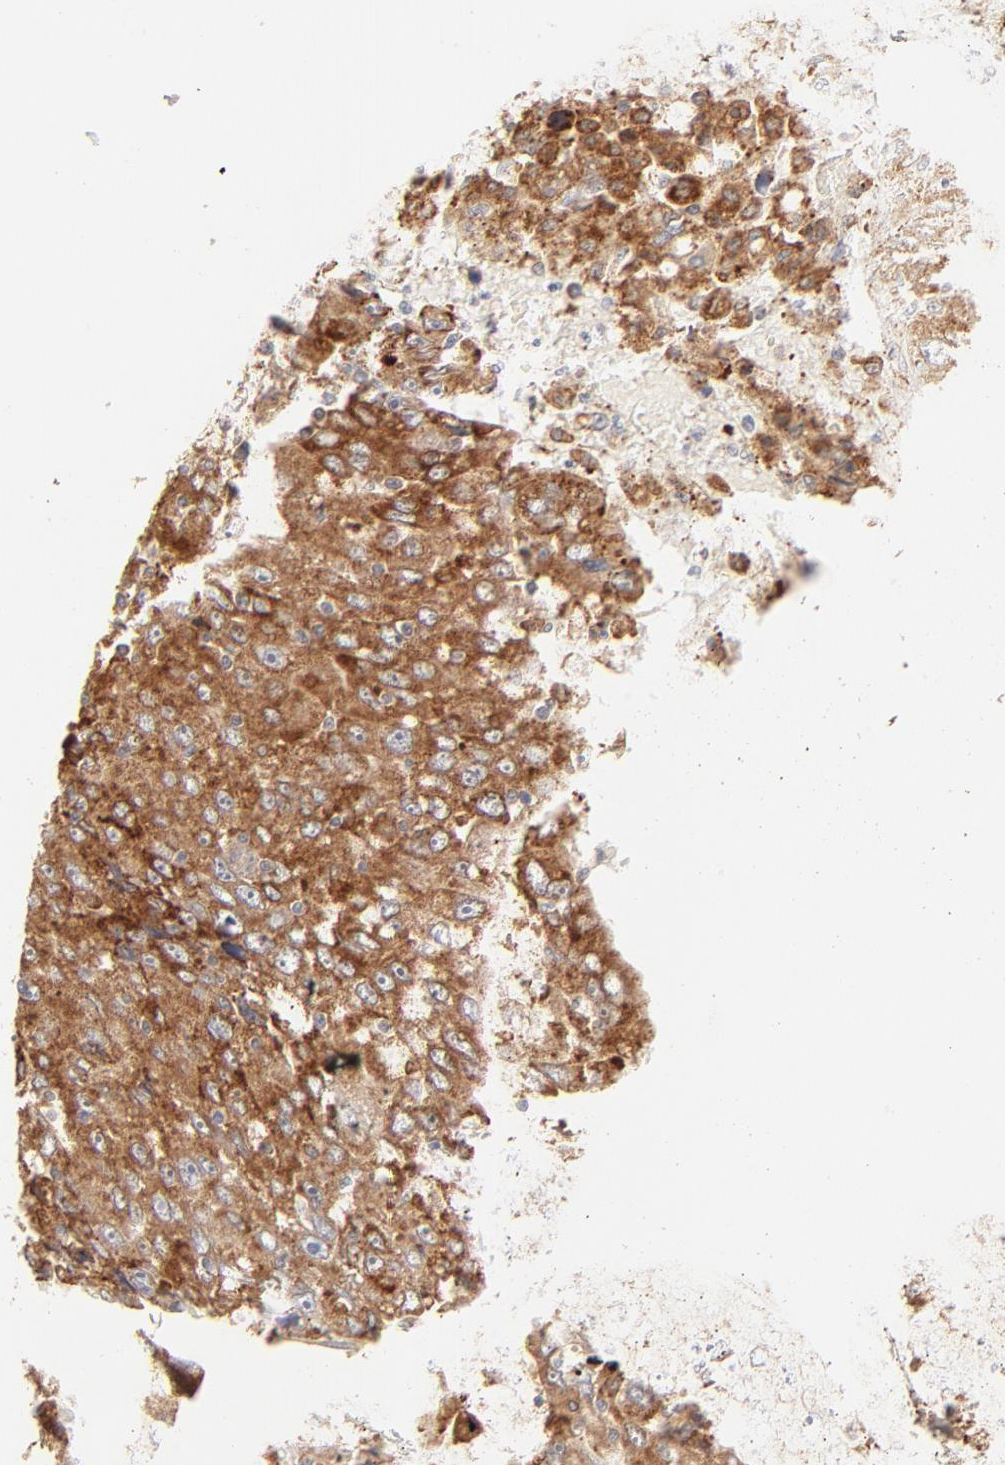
{"staining": {"intensity": "strong", "quantity": ">75%", "location": "cytoplasmic/membranous"}, "tissue": "liver cancer", "cell_type": "Tumor cells", "image_type": "cancer", "snomed": [{"axis": "morphology", "description": "Carcinoma, Hepatocellular, NOS"}, {"axis": "topography", "description": "Liver"}], "caption": "Strong cytoplasmic/membranous positivity is seen in approximately >75% of tumor cells in liver hepatocellular carcinoma.", "gene": "PARP12", "patient": {"sex": "male", "age": 49}}